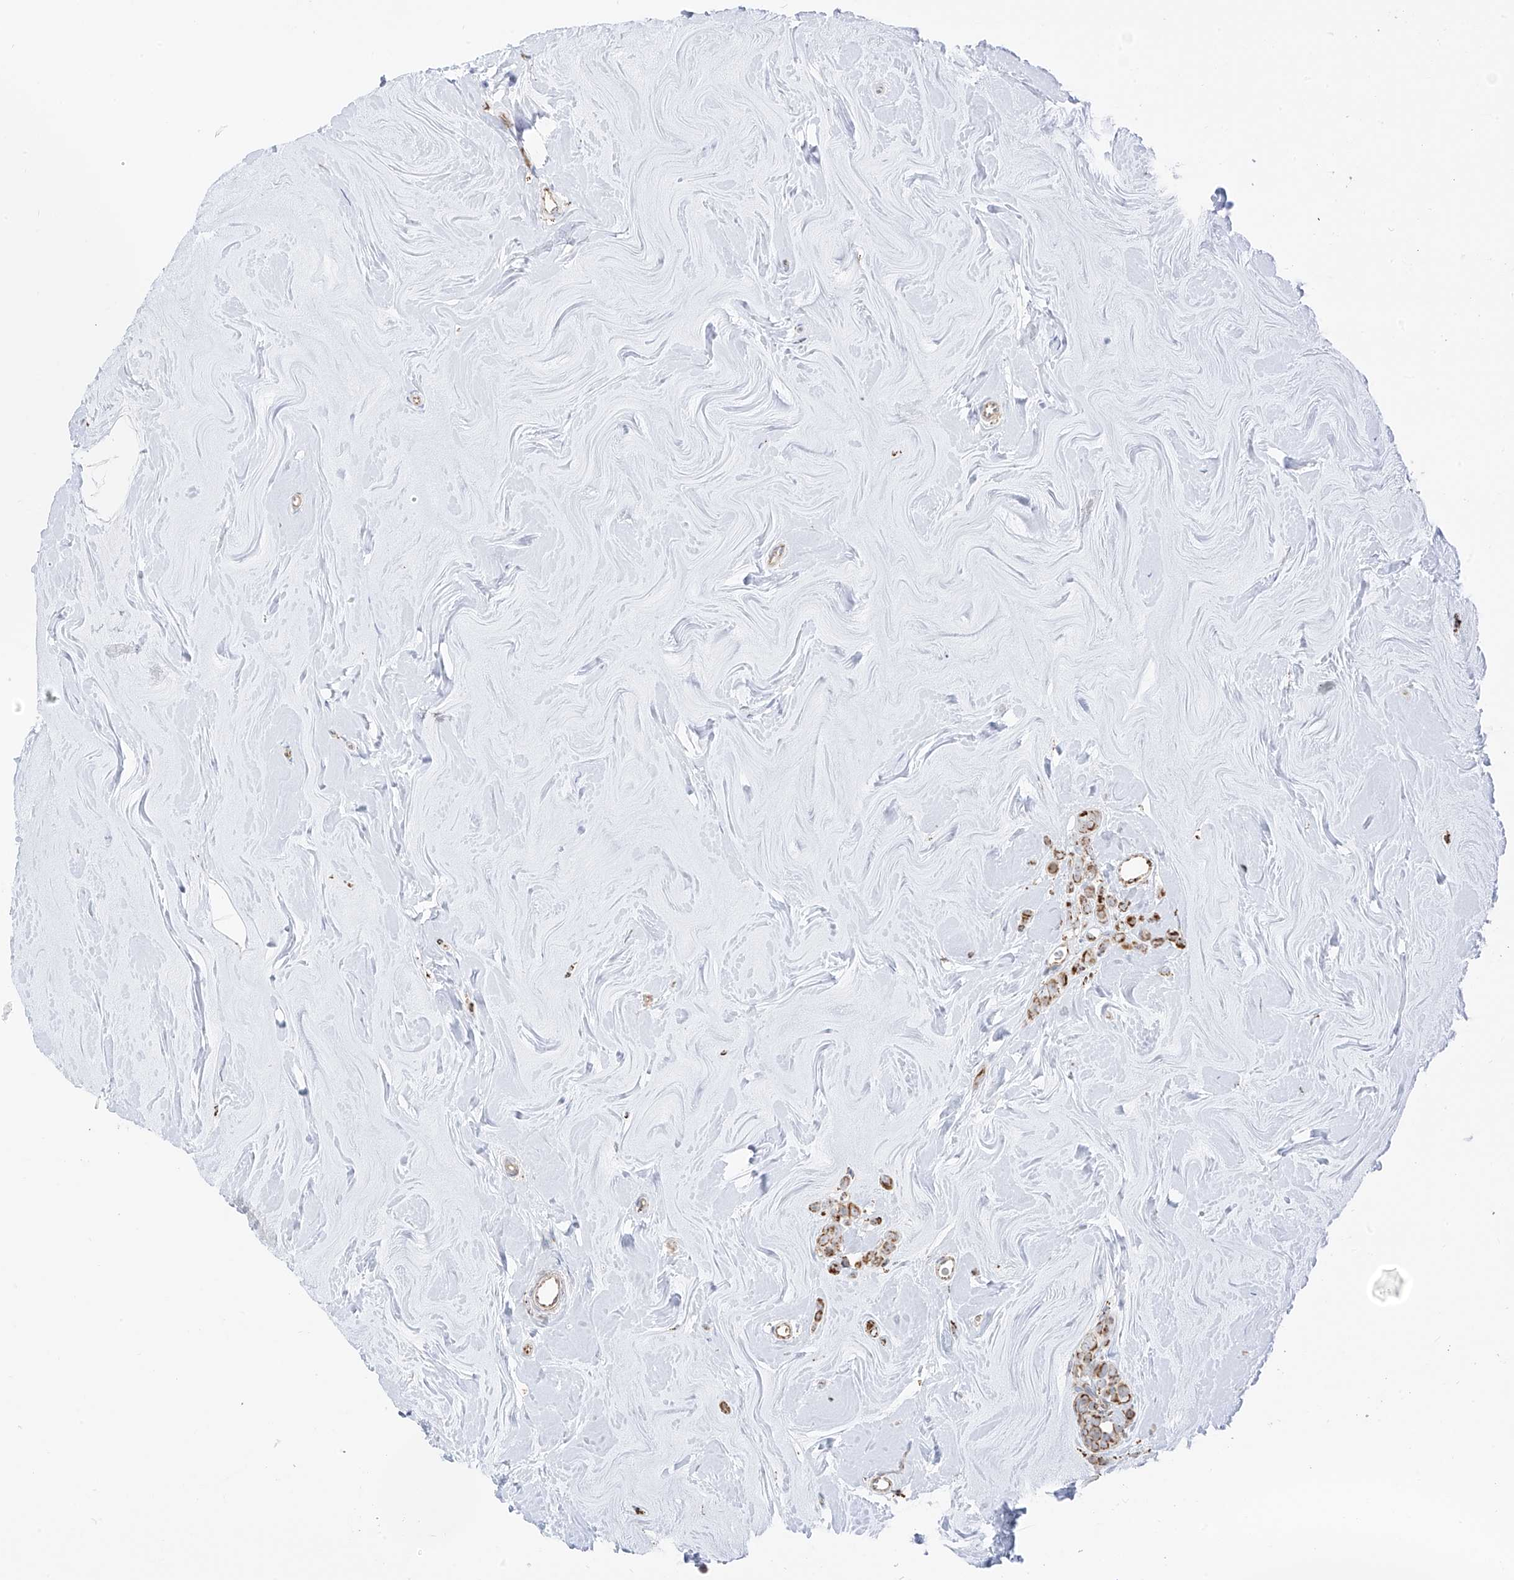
{"staining": {"intensity": "moderate", "quantity": ">75%", "location": "cytoplasmic/membranous"}, "tissue": "breast cancer", "cell_type": "Tumor cells", "image_type": "cancer", "snomed": [{"axis": "morphology", "description": "Lobular carcinoma"}, {"axis": "topography", "description": "Breast"}], "caption": "Protein expression analysis of human breast cancer reveals moderate cytoplasmic/membranous staining in approximately >75% of tumor cells.", "gene": "ETHE1", "patient": {"sex": "female", "age": 47}}